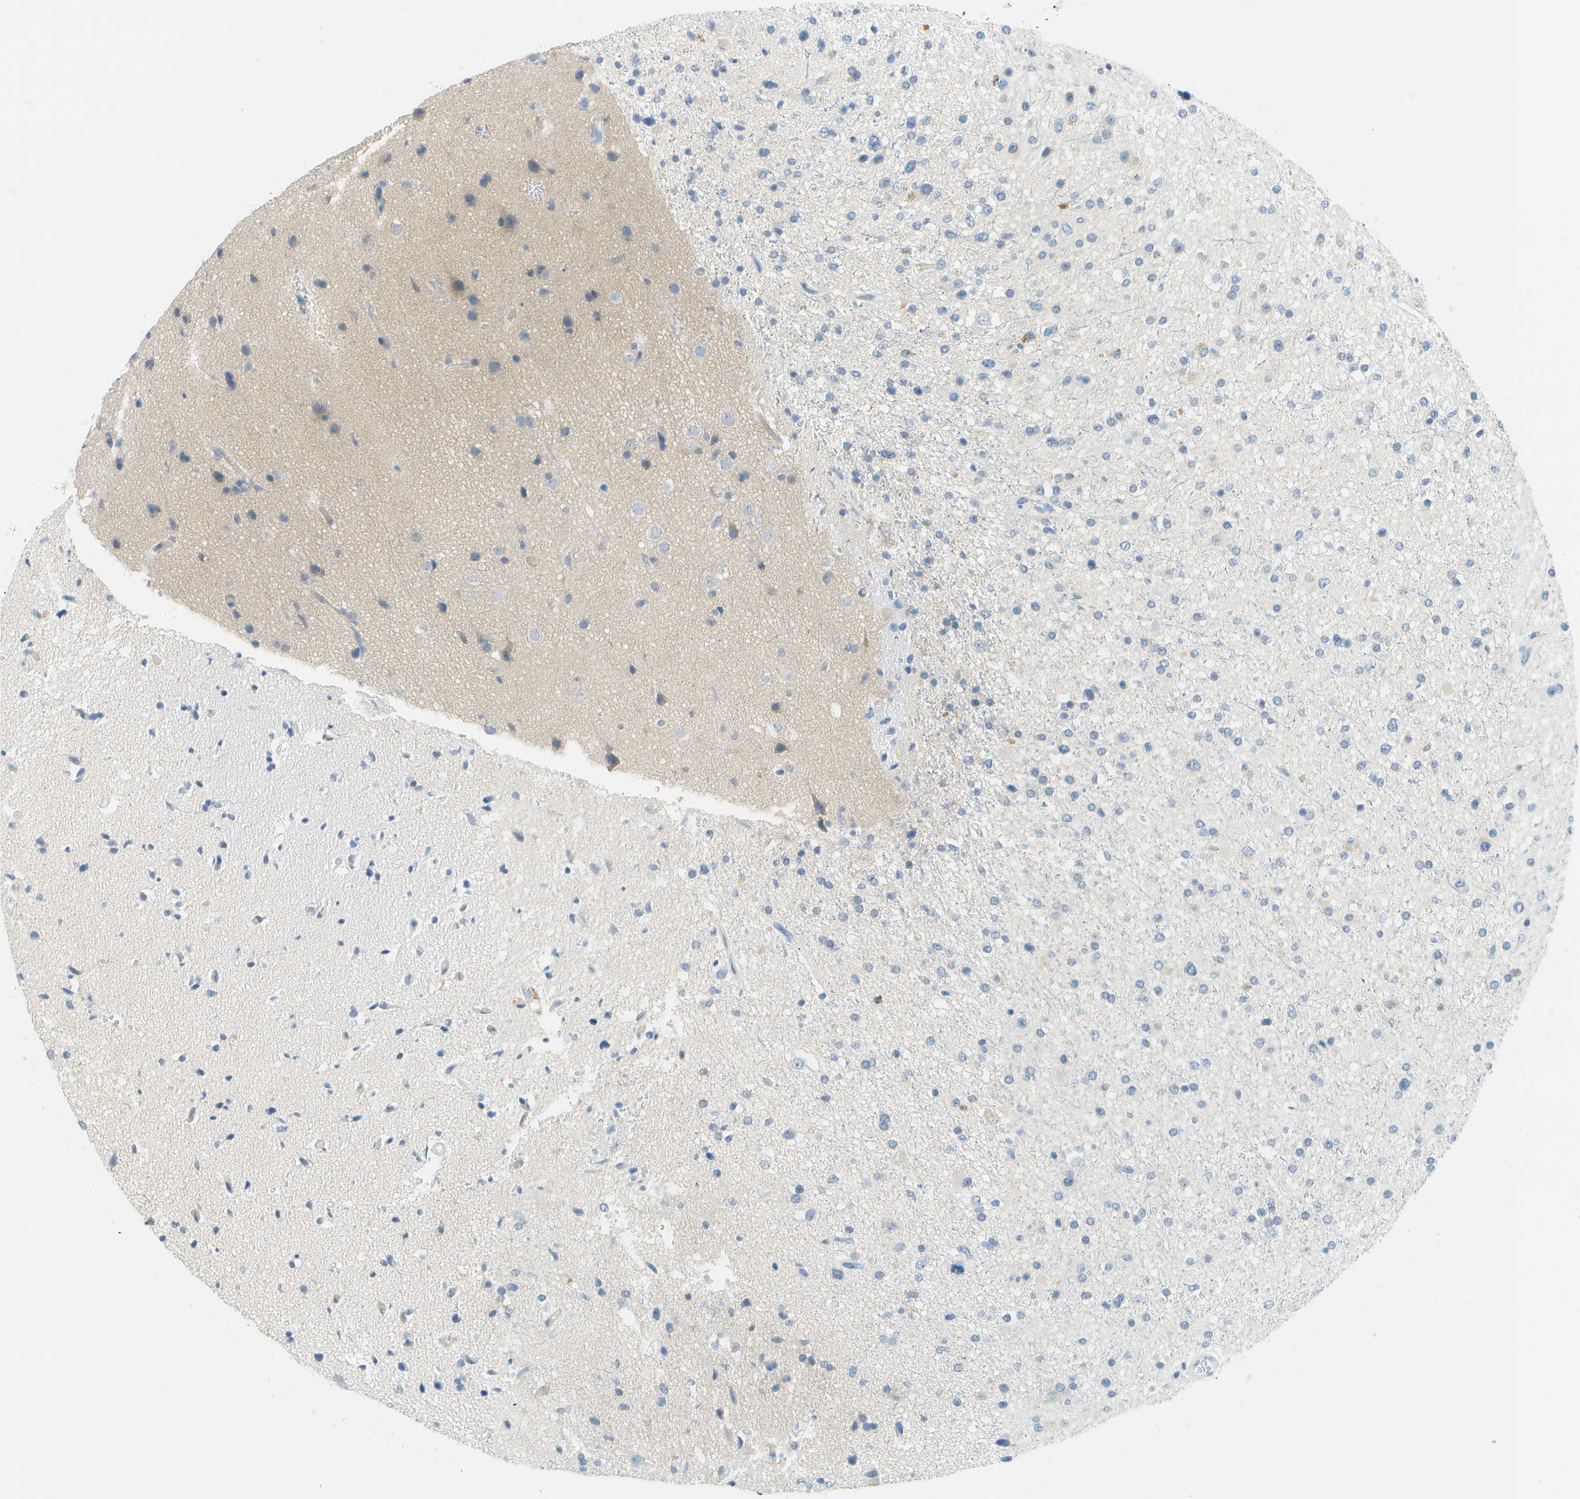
{"staining": {"intensity": "negative", "quantity": "none", "location": "none"}, "tissue": "glioma", "cell_type": "Tumor cells", "image_type": "cancer", "snomed": [{"axis": "morphology", "description": "Glioma, malignant, High grade"}, {"axis": "topography", "description": "Brain"}], "caption": "High-grade glioma (malignant) was stained to show a protein in brown. There is no significant expression in tumor cells.", "gene": "SMYD5", "patient": {"sex": "male", "age": 33}}